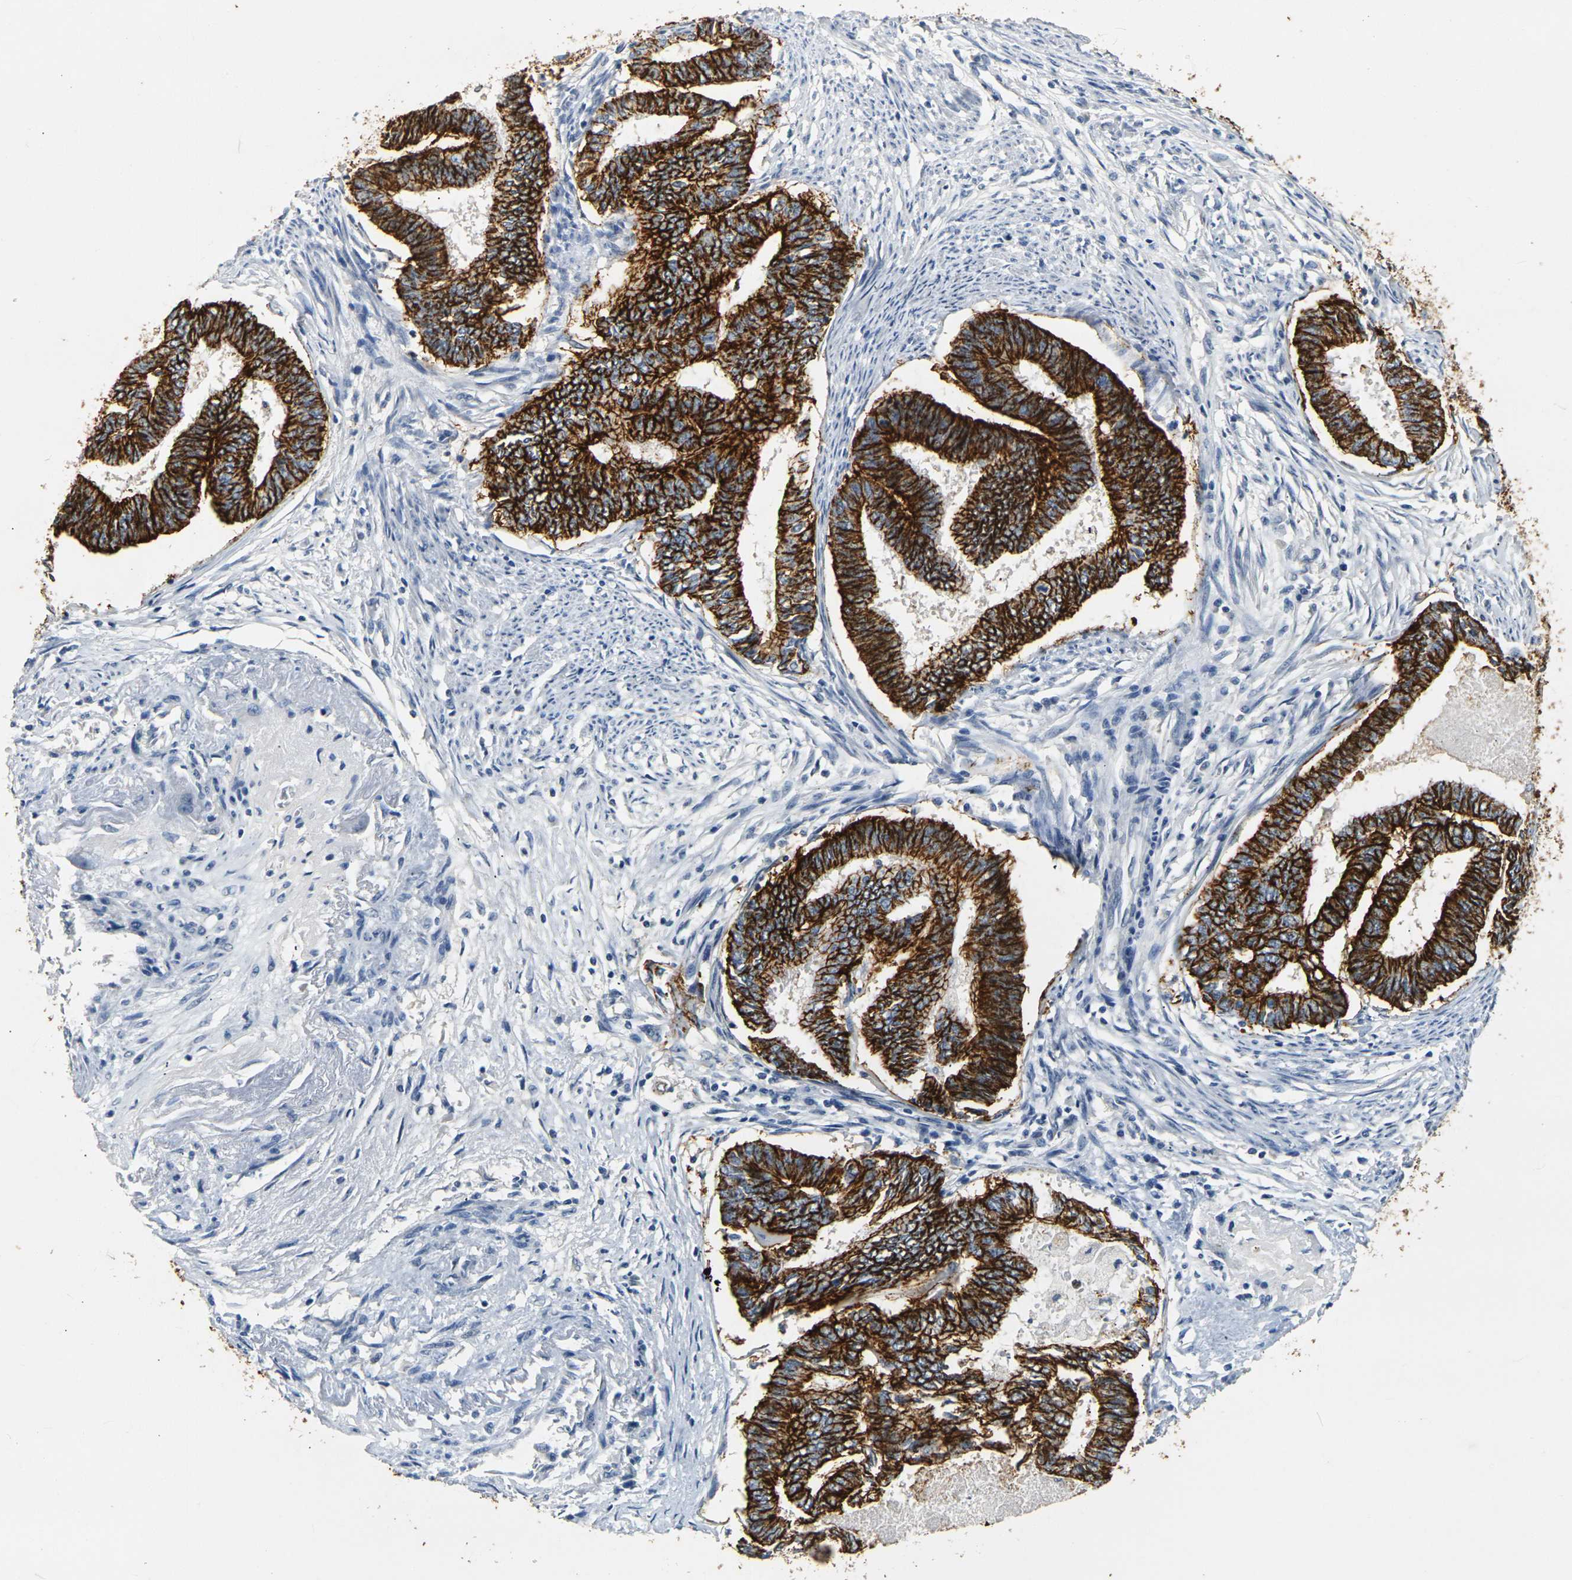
{"staining": {"intensity": "strong", "quantity": ">75%", "location": "cytoplasmic/membranous"}, "tissue": "endometrial cancer", "cell_type": "Tumor cells", "image_type": "cancer", "snomed": [{"axis": "morphology", "description": "Adenocarcinoma, NOS"}, {"axis": "topography", "description": "Endometrium"}], "caption": "This is a photomicrograph of IHC staining of endometrial adenocarcinoma, which shows strong positivity in the cytoplasmic/membranous of tumor cells.", "gene": "CLDN7", "patient": {"sex": "female", "age": 86}}